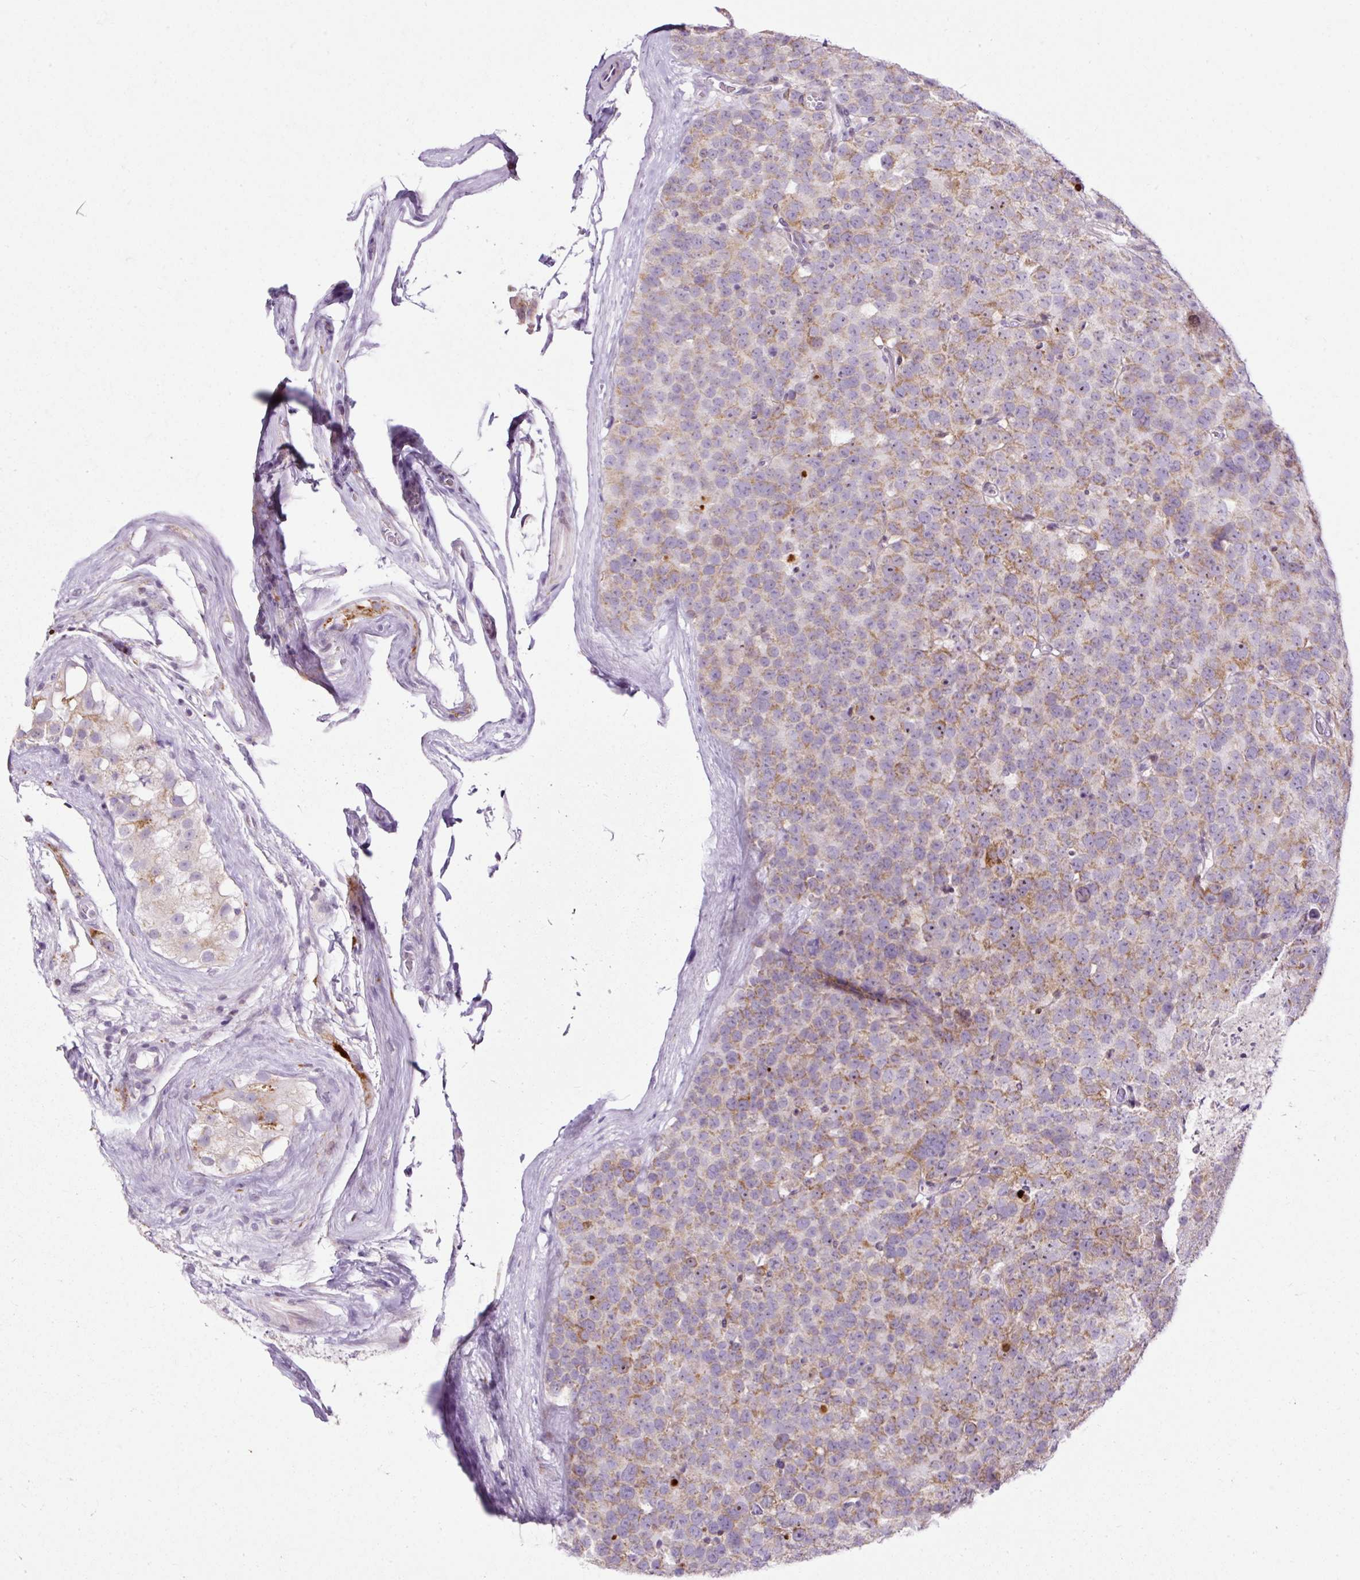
{"staining": {"intensity": "moderate", "quantity": ">75%", "location": "cytoplasmic/membranous"}, "tissue": "testis cancer", "cell_type": "Tumor cells", "image_type": "cancer", "snomed": [{"axis": "morphology", "description": "Seminoma, NOS"}, {"axis": "topography", "description": "Testis"}], "caption": "Human seminoma (testis) stained with a protein marker shows moderate staining in tumor cells.", "gene": "FMC1", "patient": {"sex": "male", "age": 71}}